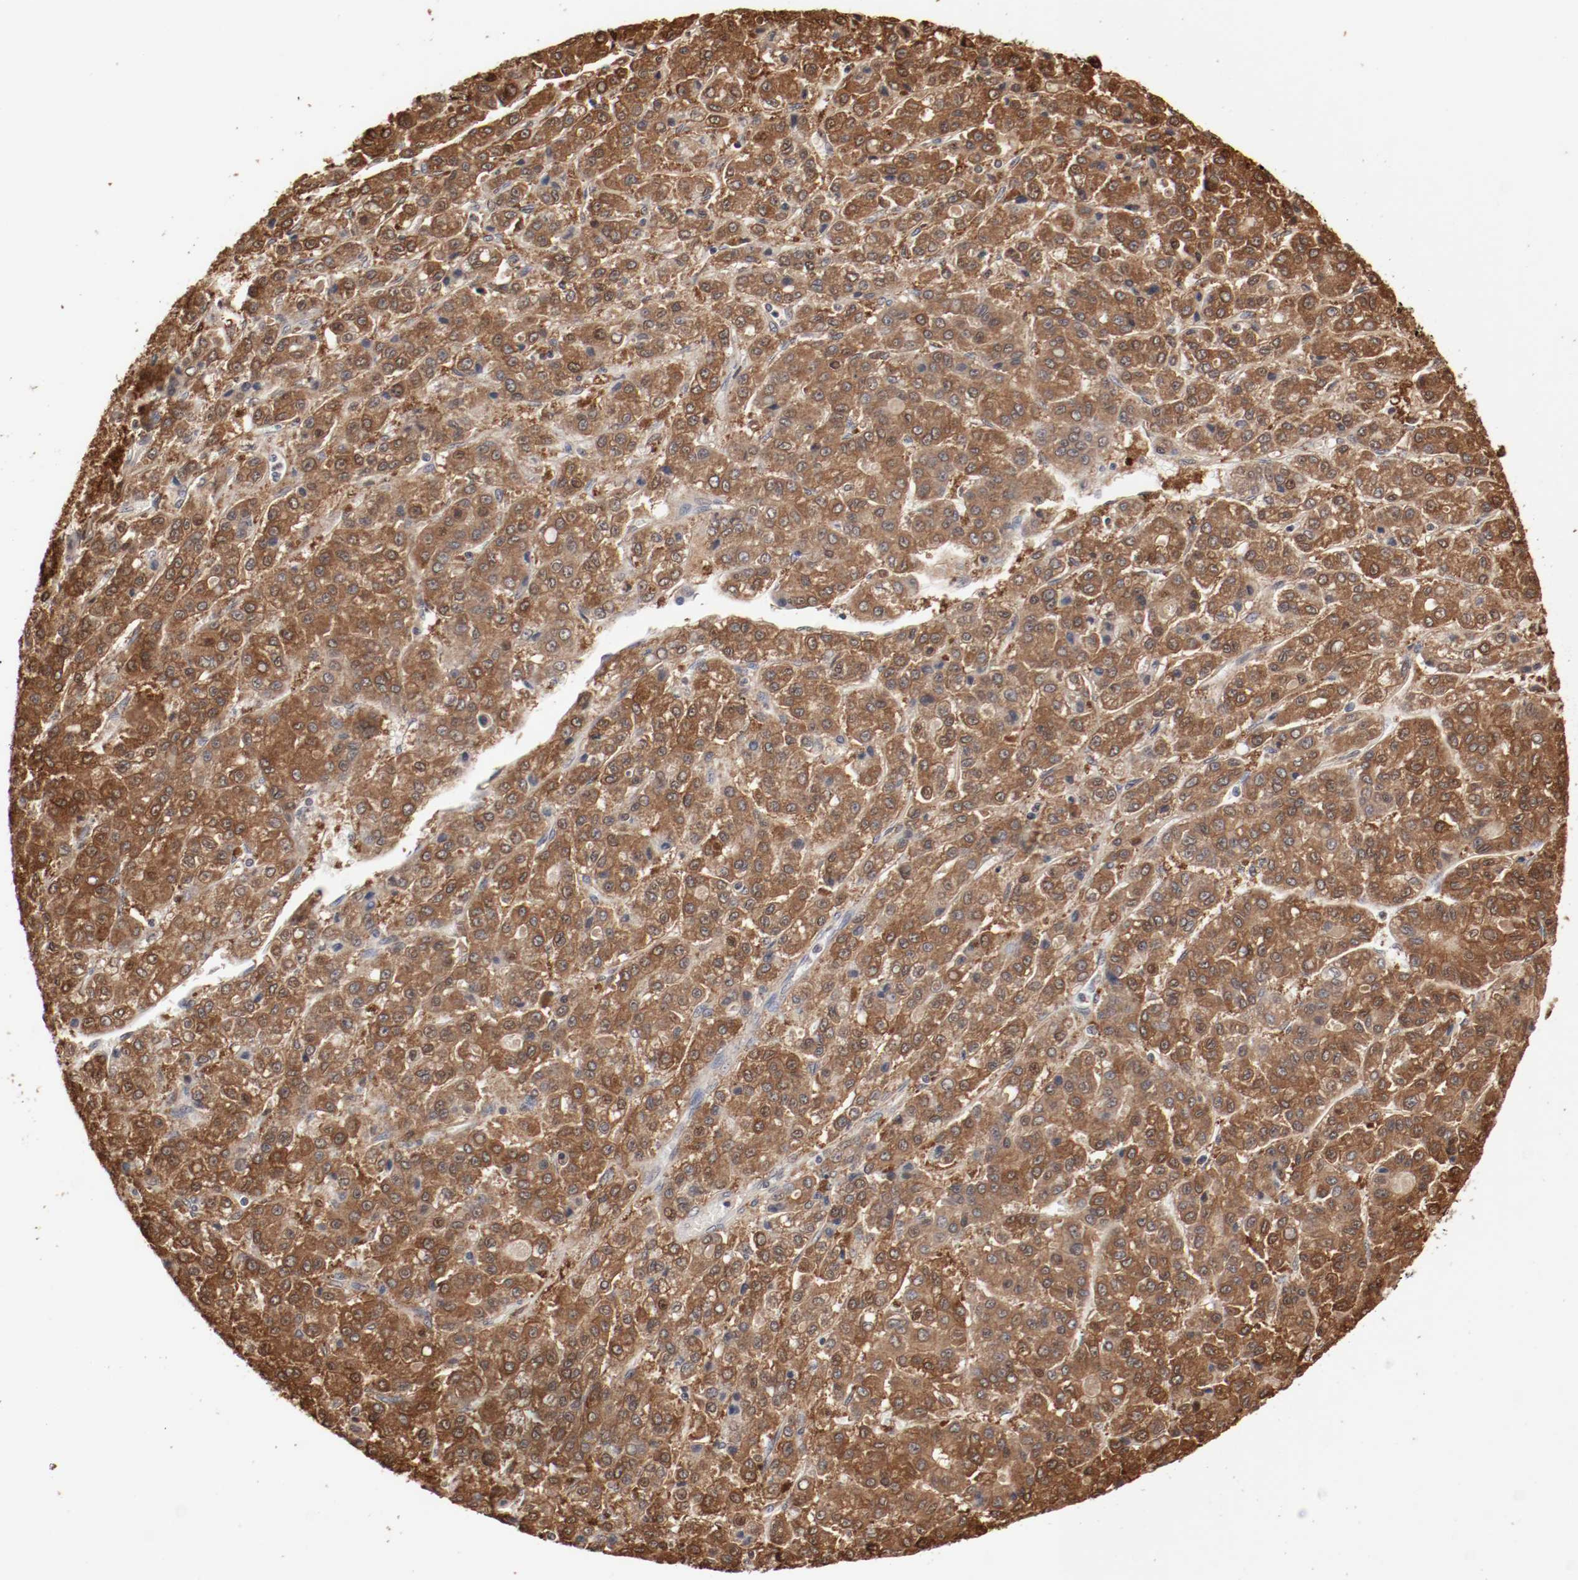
{"staining": {"intensity": "strong", "quantity": ">75%", "location": "cytoplasmic/membranous,nuclear"}, "tissue": "liver cancer", "cell_type": "Tumor cells", "image_type": "cancer", "snomed": [{"axis": "morphology", "description": "Carcinoma, Hepatocellular, NOS"}, {"axis": "topography", "description": "Liver"}], "caption": "Protein expression analysis of human hepatocellular carcinoma (liver) reveals strong cytoplasmic/membranous and nuclear staining in approximately >75% of tumor cells.", "gene": "WASL", "patient": {"sex": "male", "age": 70}}